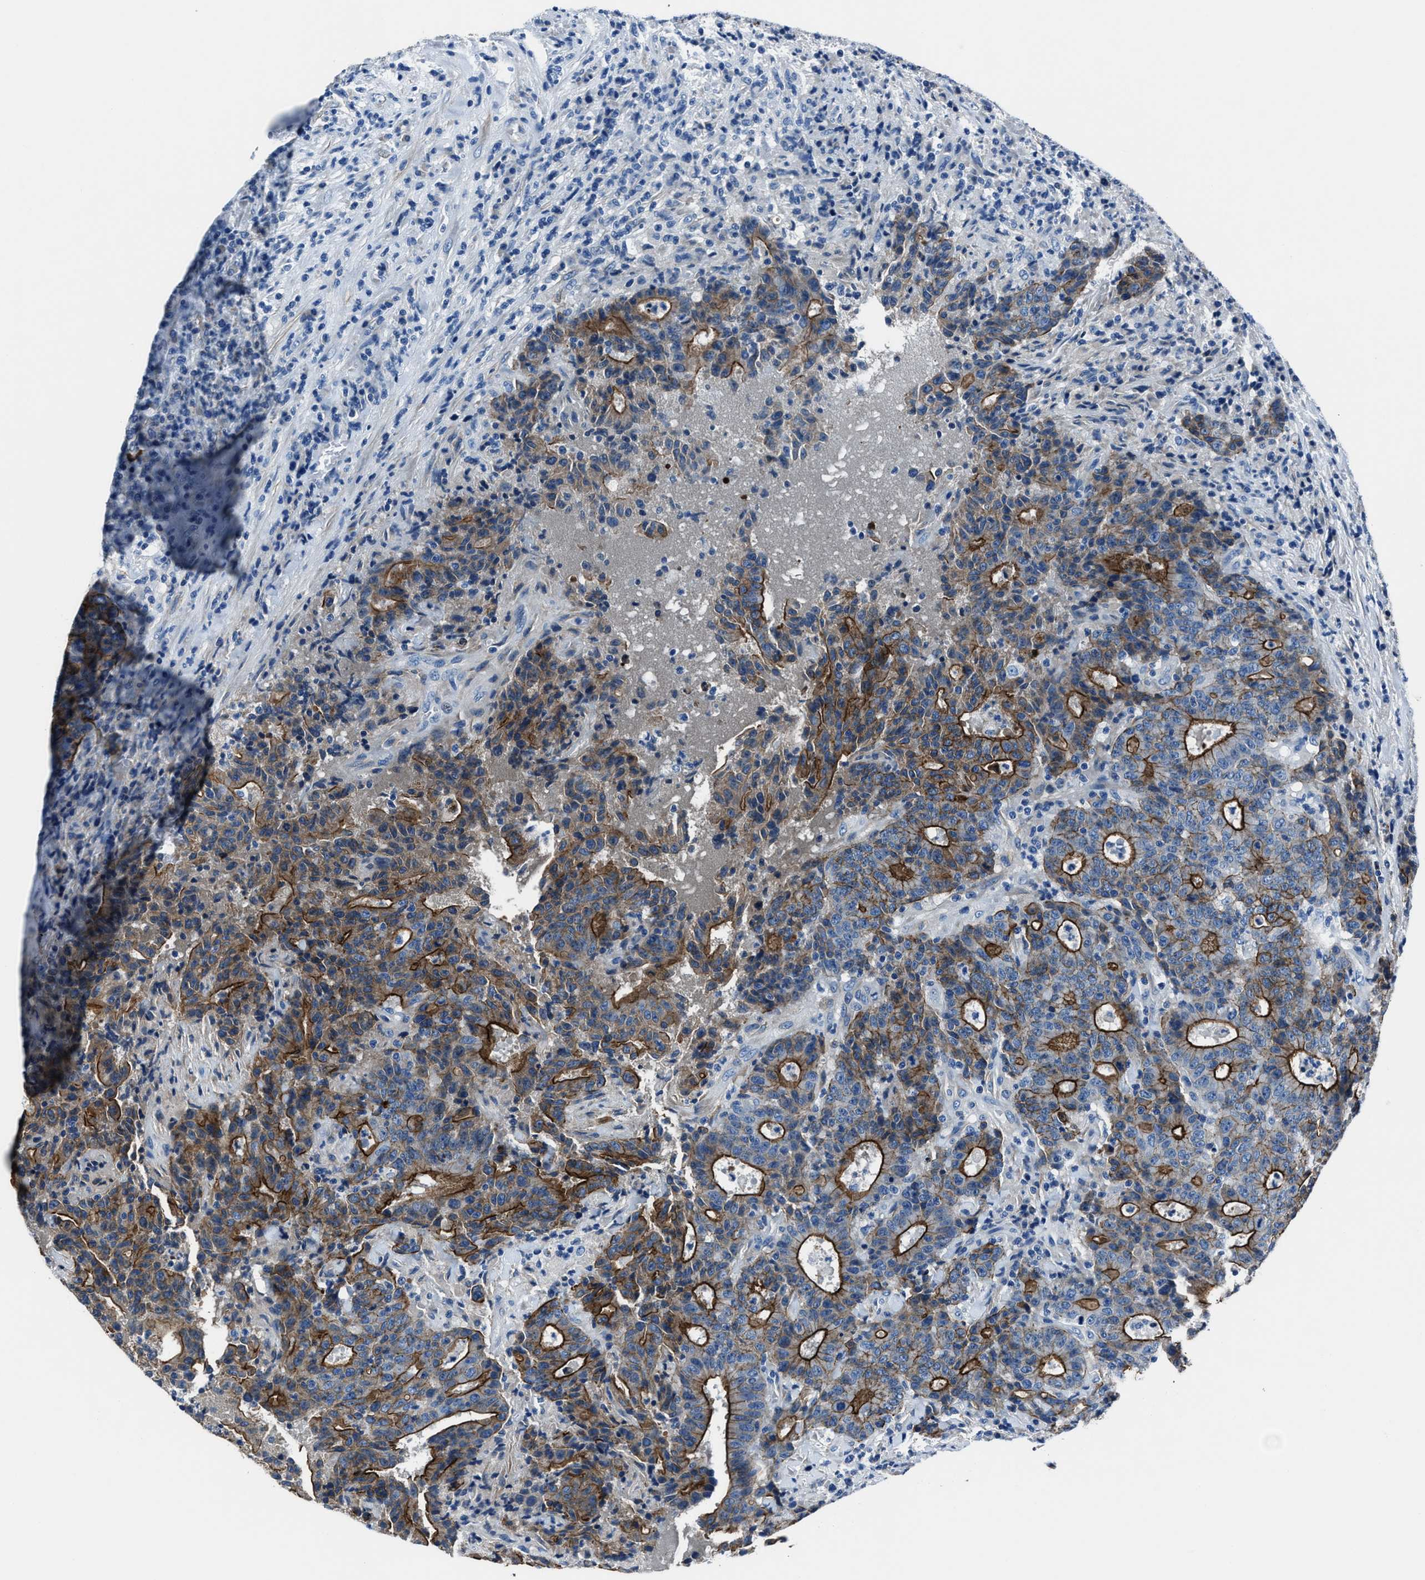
{"staining": {"intensity": "strong", "quantity": ">75%", "location": "cytoplasmic/membranous"}, "tissue": "colorectal cancer", "cell_type": "Tumor cells", "image_type": "cancer", "snomed": [{"axis": "morphology", "description": "Adenocarcinoma, NOS"}, {"axis": "topography", "description": "Colon"}], "caption": "Protein expression analysis of colorectal adenocarcinoma demonstrates strong cytoplasmic/membranous positivity in approximately >75% of tumor cells.", "gene": "LMO7", "patient": {"sex": "female", "age": 75}}